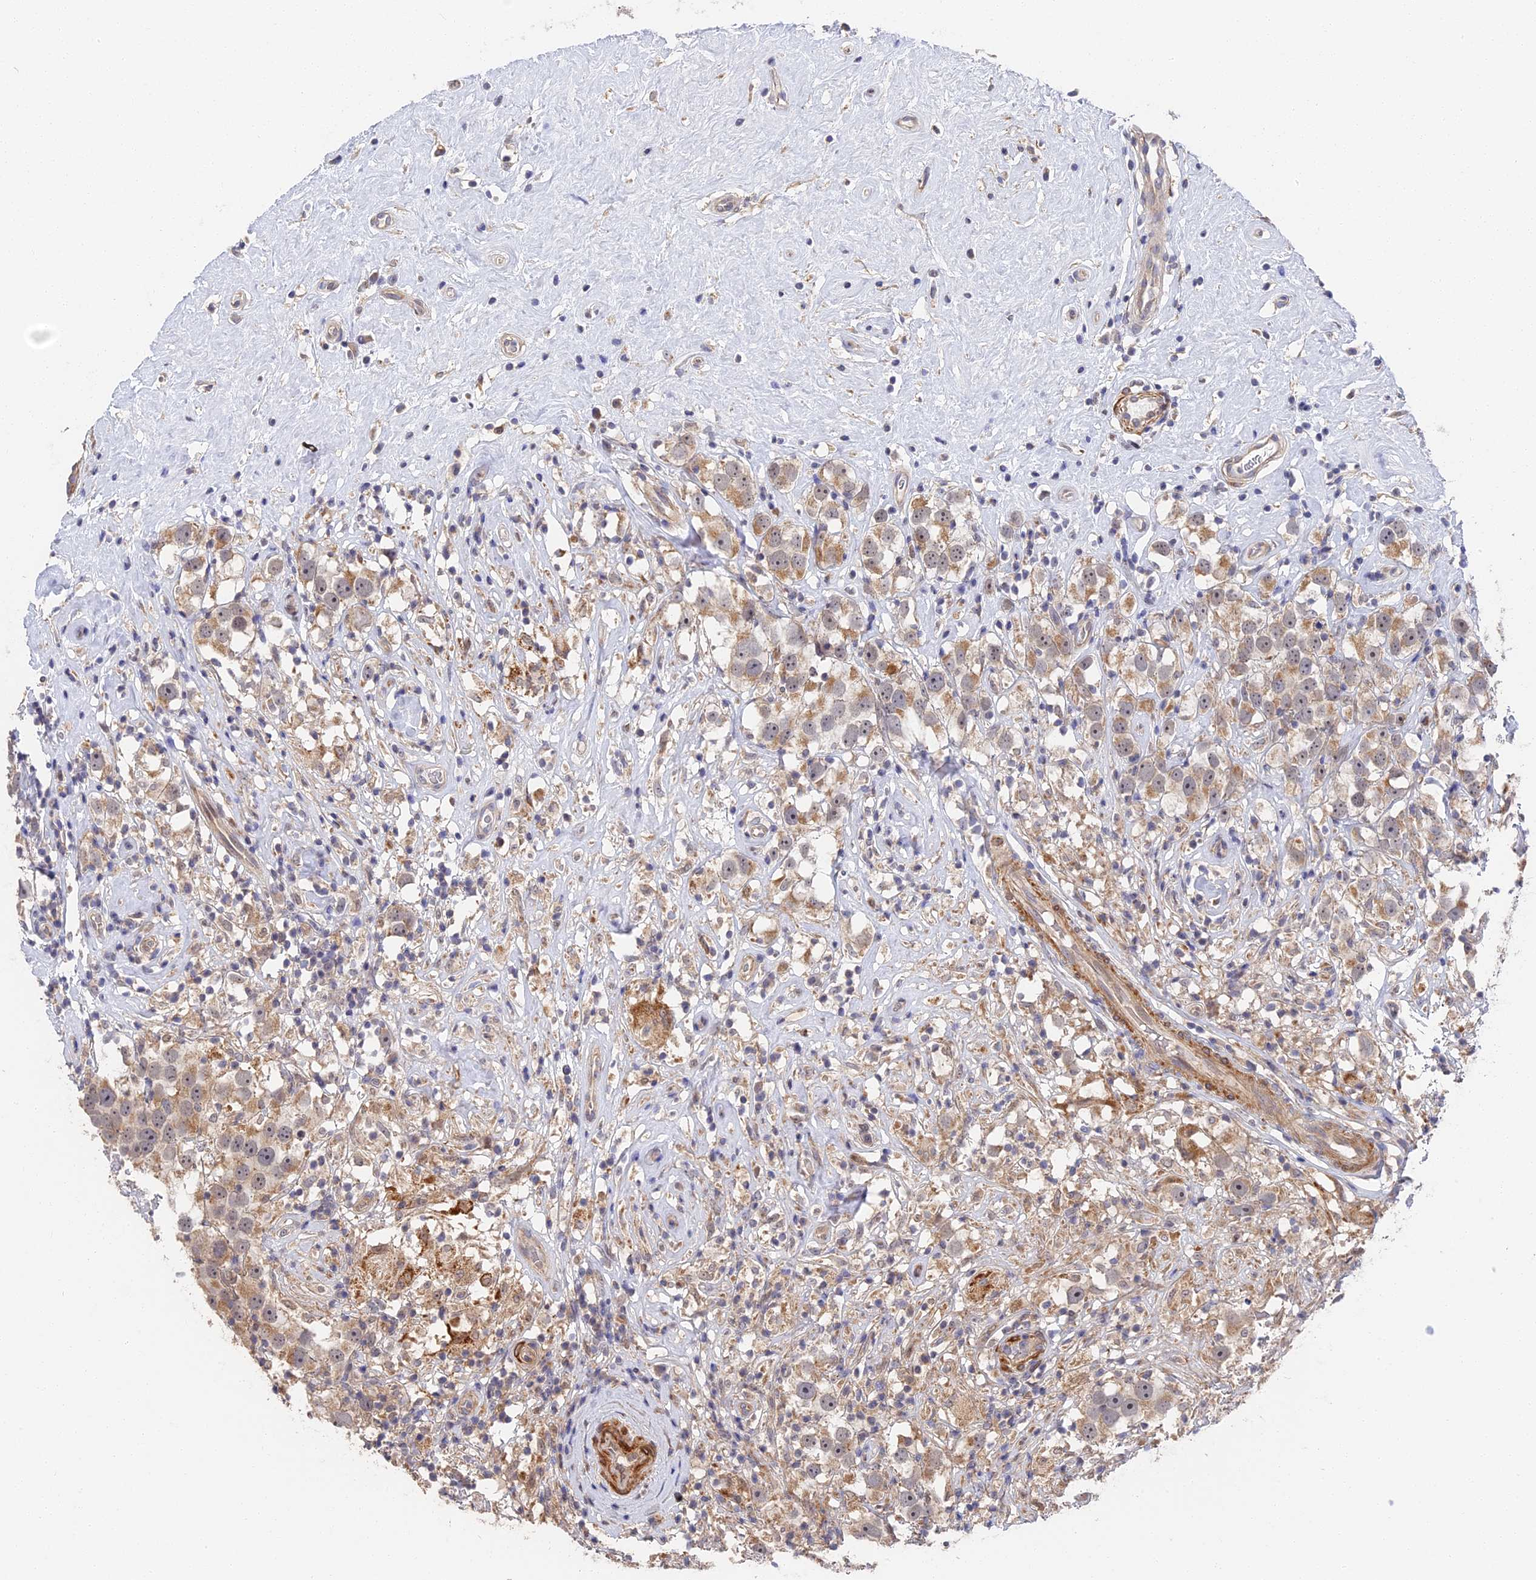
{"staining": {"intensity": "moderate", "quantity": "25%-75%", "location": "cytoplasmic/membranous,nuclear"}, "tissue": "testis cancer", "cell_type": "Tumor cells", "image_type": "cancer", "snomed": [{"axis": "morphology", "description": "Seminoma, NOS"}, {"axis": "topography", "description": "Testis"}], "caption": "Human testis cancer (seminoma) stained for a protein (brown) shows moderate cytoplasmic/membranous and nuclear positive positivity in about 25%-75% of tumor cells.", "gene": "CCDC113", "patient": {"sex": "male", "age": 49}}